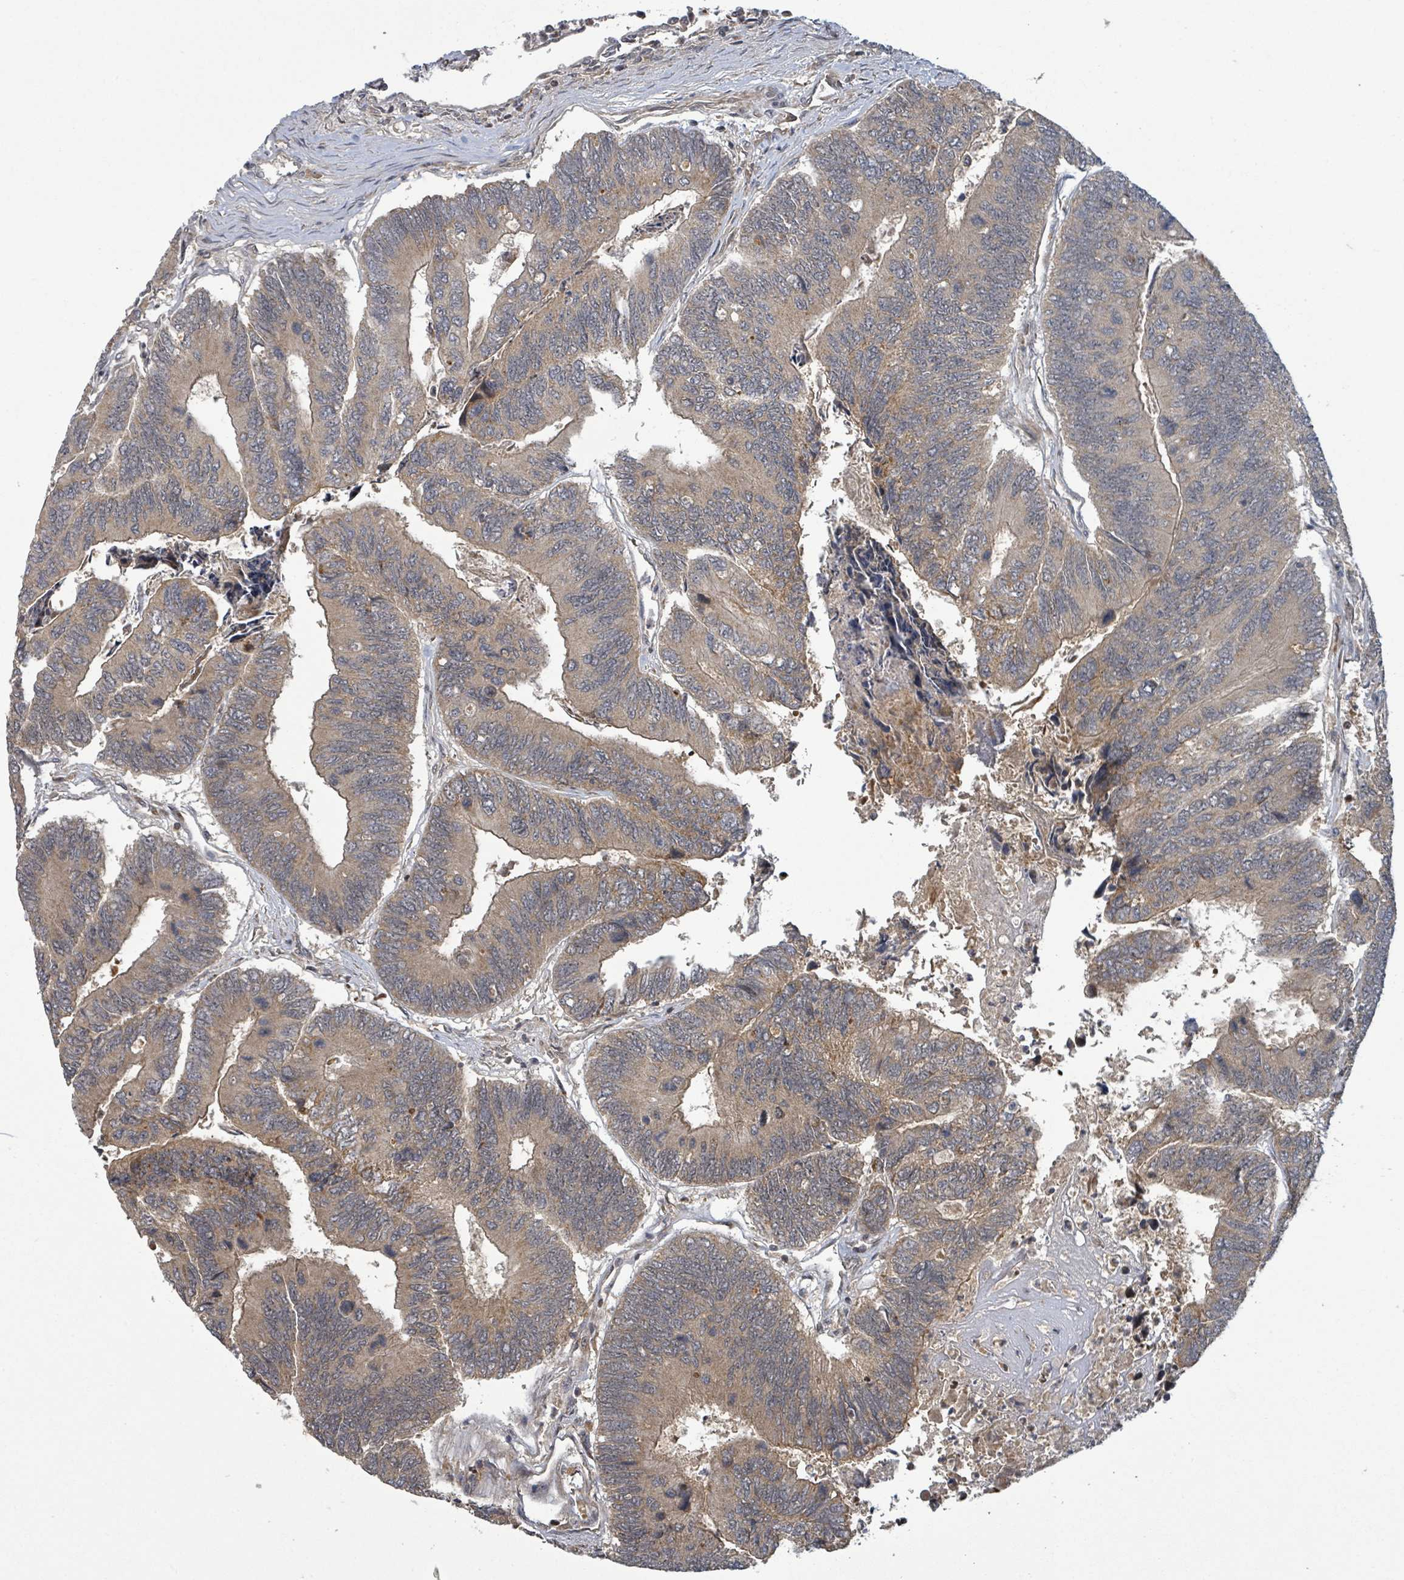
{"staining": {"intensity": "weak", "quantity": ">75%", "location": "cytoplasmic/membranous"}, "tissue": "colorectal cancer", "cell_type": "Tumor cells", "image_type": "cancer", "snomed": [{"axis": "morphology", "description": "Adenocarcinoma, NOS"}, {"axis": "topography", "description": "Colon"}], "caption": "An immunohistochemistry (IHC) image of tumor tissue is shown. Protein staining in brown highlights weak cytoplasmic/membranous positivity in colorectal cancer (adenocarcinoma) within tumor cells.", "gene": "ITGA11", "patient": {"sex": "female", "age": 67}}